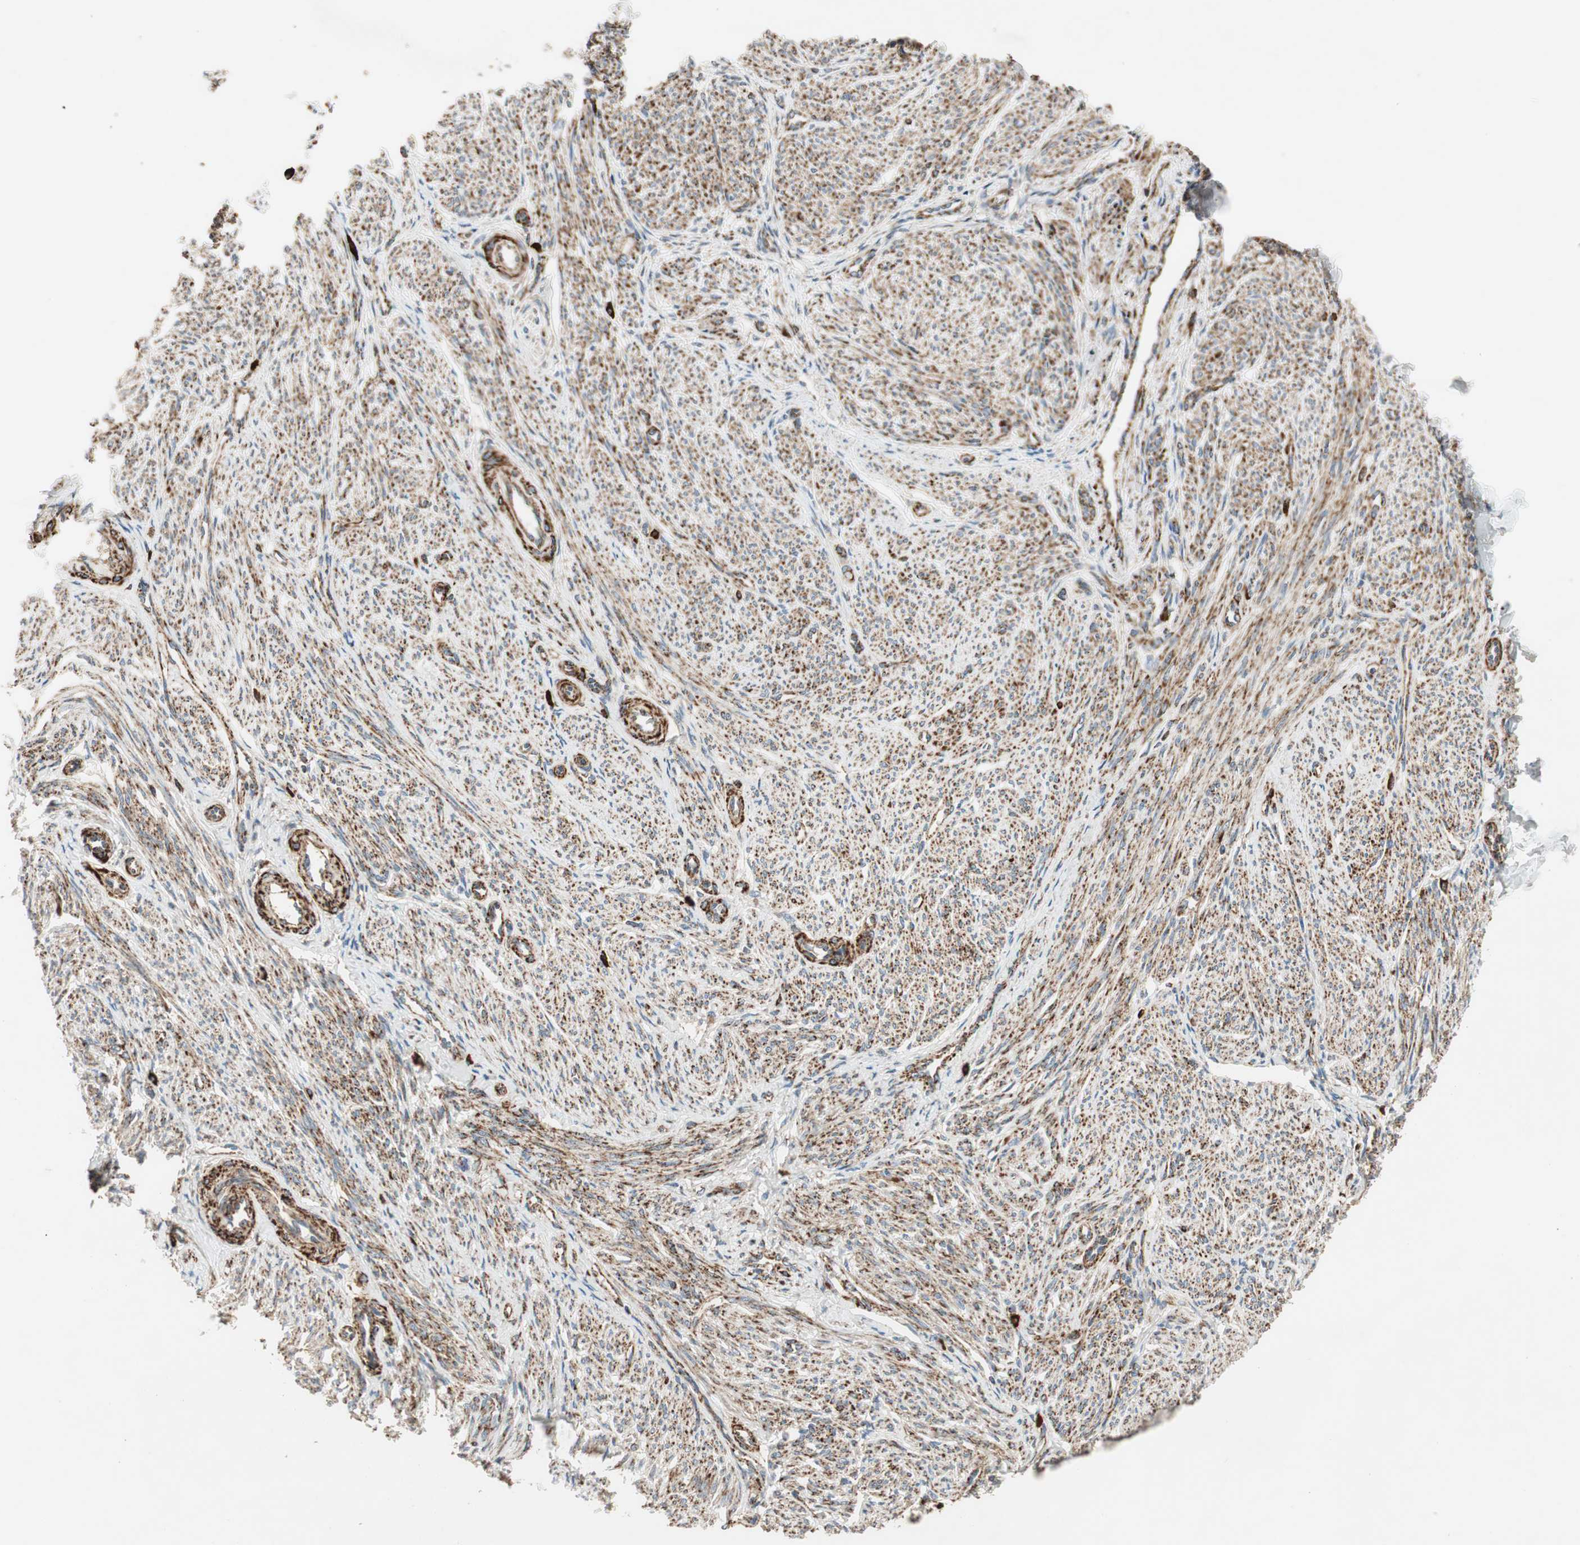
{"staining": {"intensity": "moderate", "quantity": ">75%", "location": "cytoplasmic/membranous"}, "tissue": "smooth muscle", "cell_type": "Smooth muscle cells", "image_type": "normal", "snomed": [{"axis": "morphology", "description": "Normal tissue, NOS"}, {"axis": "topography", "description": "Smooth muscle"}], "caption": "Immunohistochemistry image of unremarkable smooth muscle: smooth muscle stained using immunohistochemistry (IHC) displays medium levels of moderate protein expression localized specifically in the cytoplasmic/membranous of smooth muscle cells, appearing as a cytoplasmic/membranous brown color.", "gene": "AKAP1", "patient": {"sex": "female", "age": 65}}